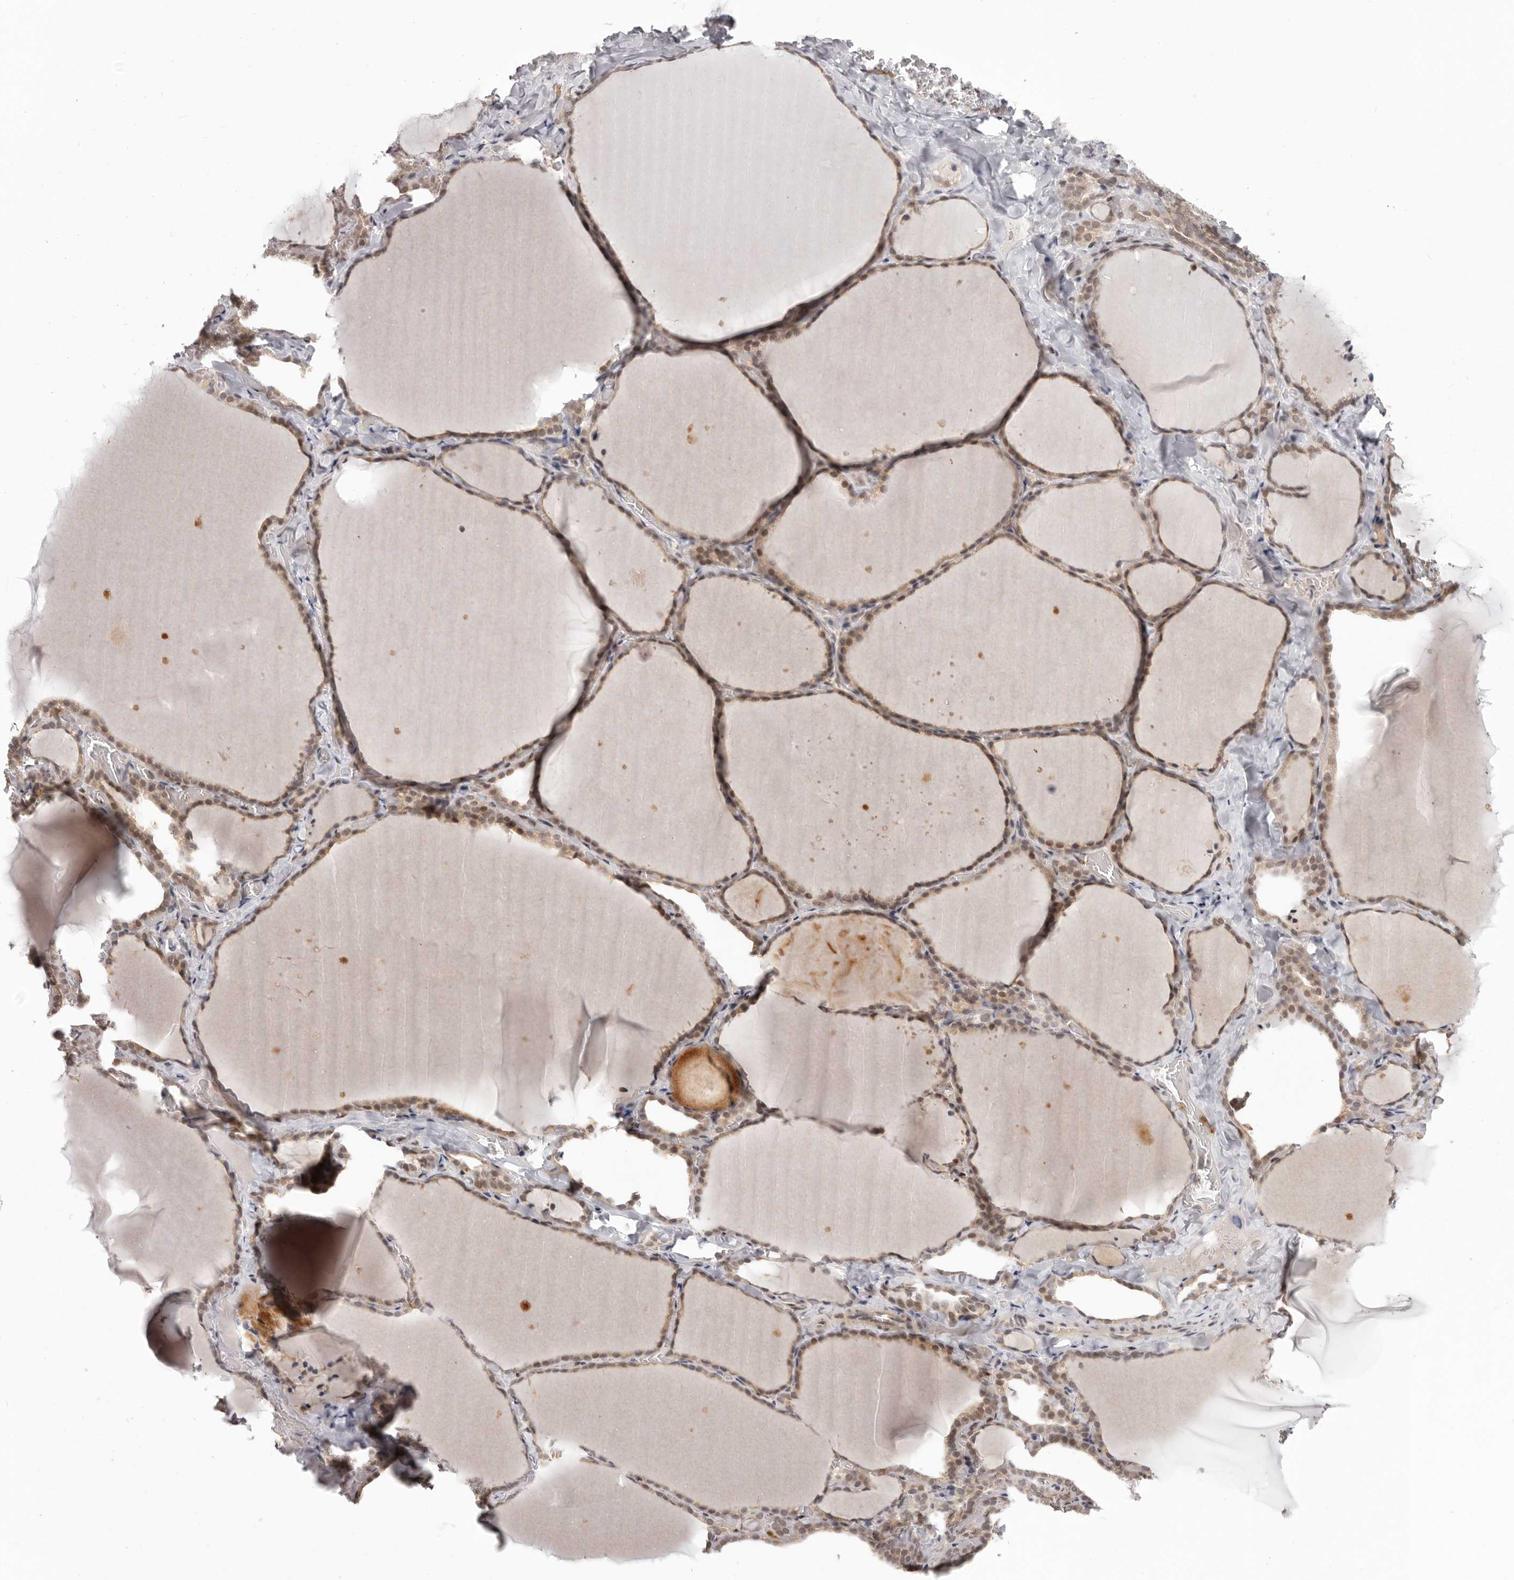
{"staining": {"intensity": "moderate", "quantity": ">75%", "location": "cytoplasmic/membranous,nuclear"}, "tissue": "thyroid gland", "cell_type": "Glandular cells", "image_type": "normal", "snomed": [{"axis": "morphology", "description": "Normal tissue, NOS"}, {"axis": "topography", "description": "Thyroid gland"}], "caption": "Protein expression by IHC displays moderate cytoplasmic/membranous,nuclear staining in about >75% of glandular cells in normal thyroid gland. (Stains: DAB (3,3'-diaminobenzidine) in brown, nuclei in blue, Microscopy: brightfield microscopy at high magnification).", "gene": "RNF2", "patient": {"sex": "female", "age": 22}}